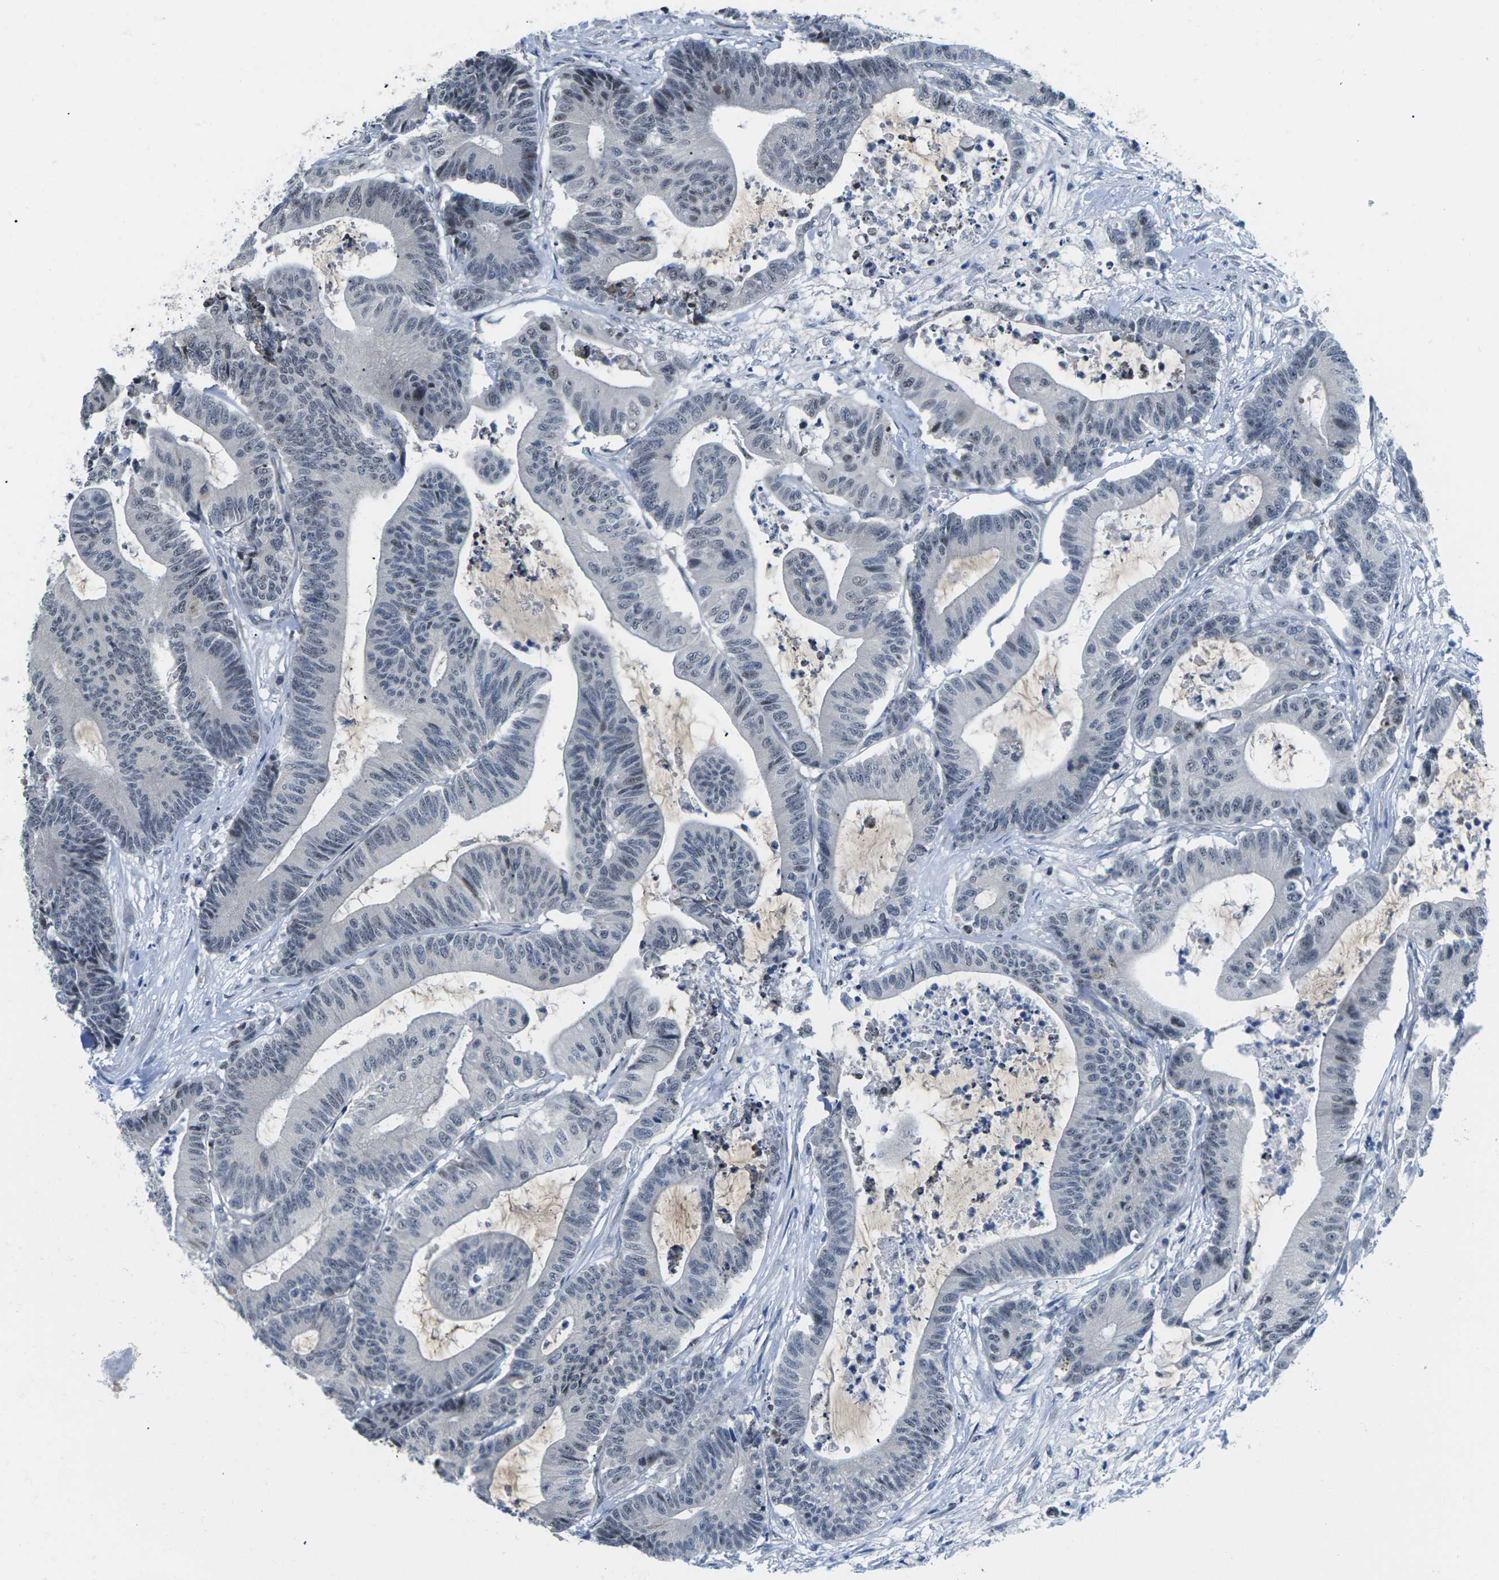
{"staining": {"intensity": "moderate", "quantity": "<25%", "location": "nuclear"}, "tissue": "colorectal cancer", "cell_type": "Tumor cells", "image_type": "cancer", "snomed": [{"axis": "morphology", "description": "Adenocarcinoma, NOS"}, {"axis": "topography", "description": "Colon"}], "caption": "A brown stain highlights moderate nuclear staining of a protein in colorectal cancer (adenocarcinoma) tumor cells.", "gene": "NSRP1", "patient": {"sex": "female", "age": 84}}